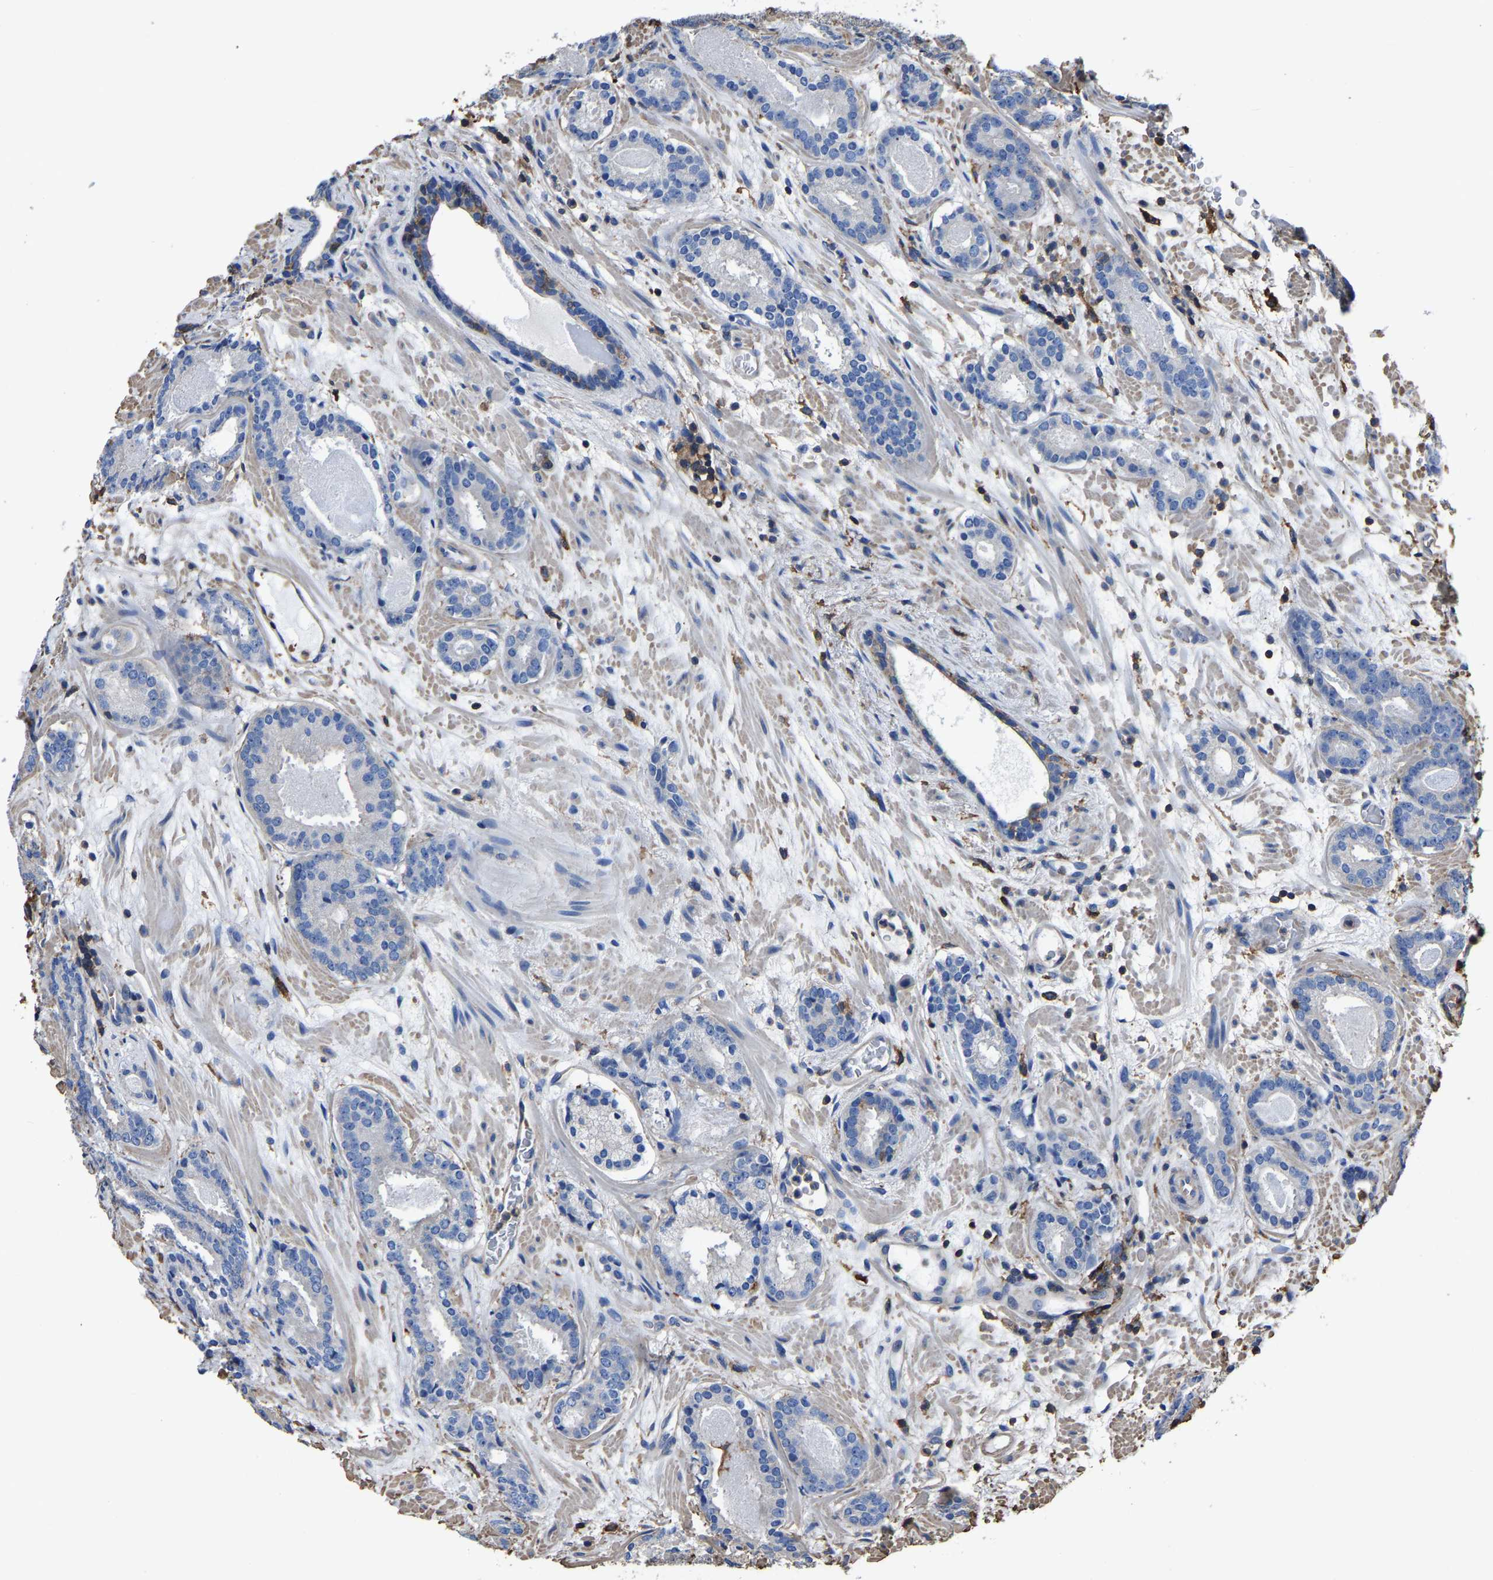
{"staining": {"intensity": "negative", "quantity": "none", "location": "none"}, "tissue": "prostate cancer", "cell_type": "Tumor cells", "image_type": "cancer", "snomed": [{"axis": "morphology", "description": "Adenocarcinoma, Low grade"}, {"axis": "topography", "description": "Prostate"}], "caption": "DAB (3,3'-diaminobenzidine) immunohistochemical staining of prostate cancer exhibits no significant expression in tumor cells. Nuclei are stained in blue.", "gene": "ARMT1", "patient": {"sex": "male", "age": 69}}